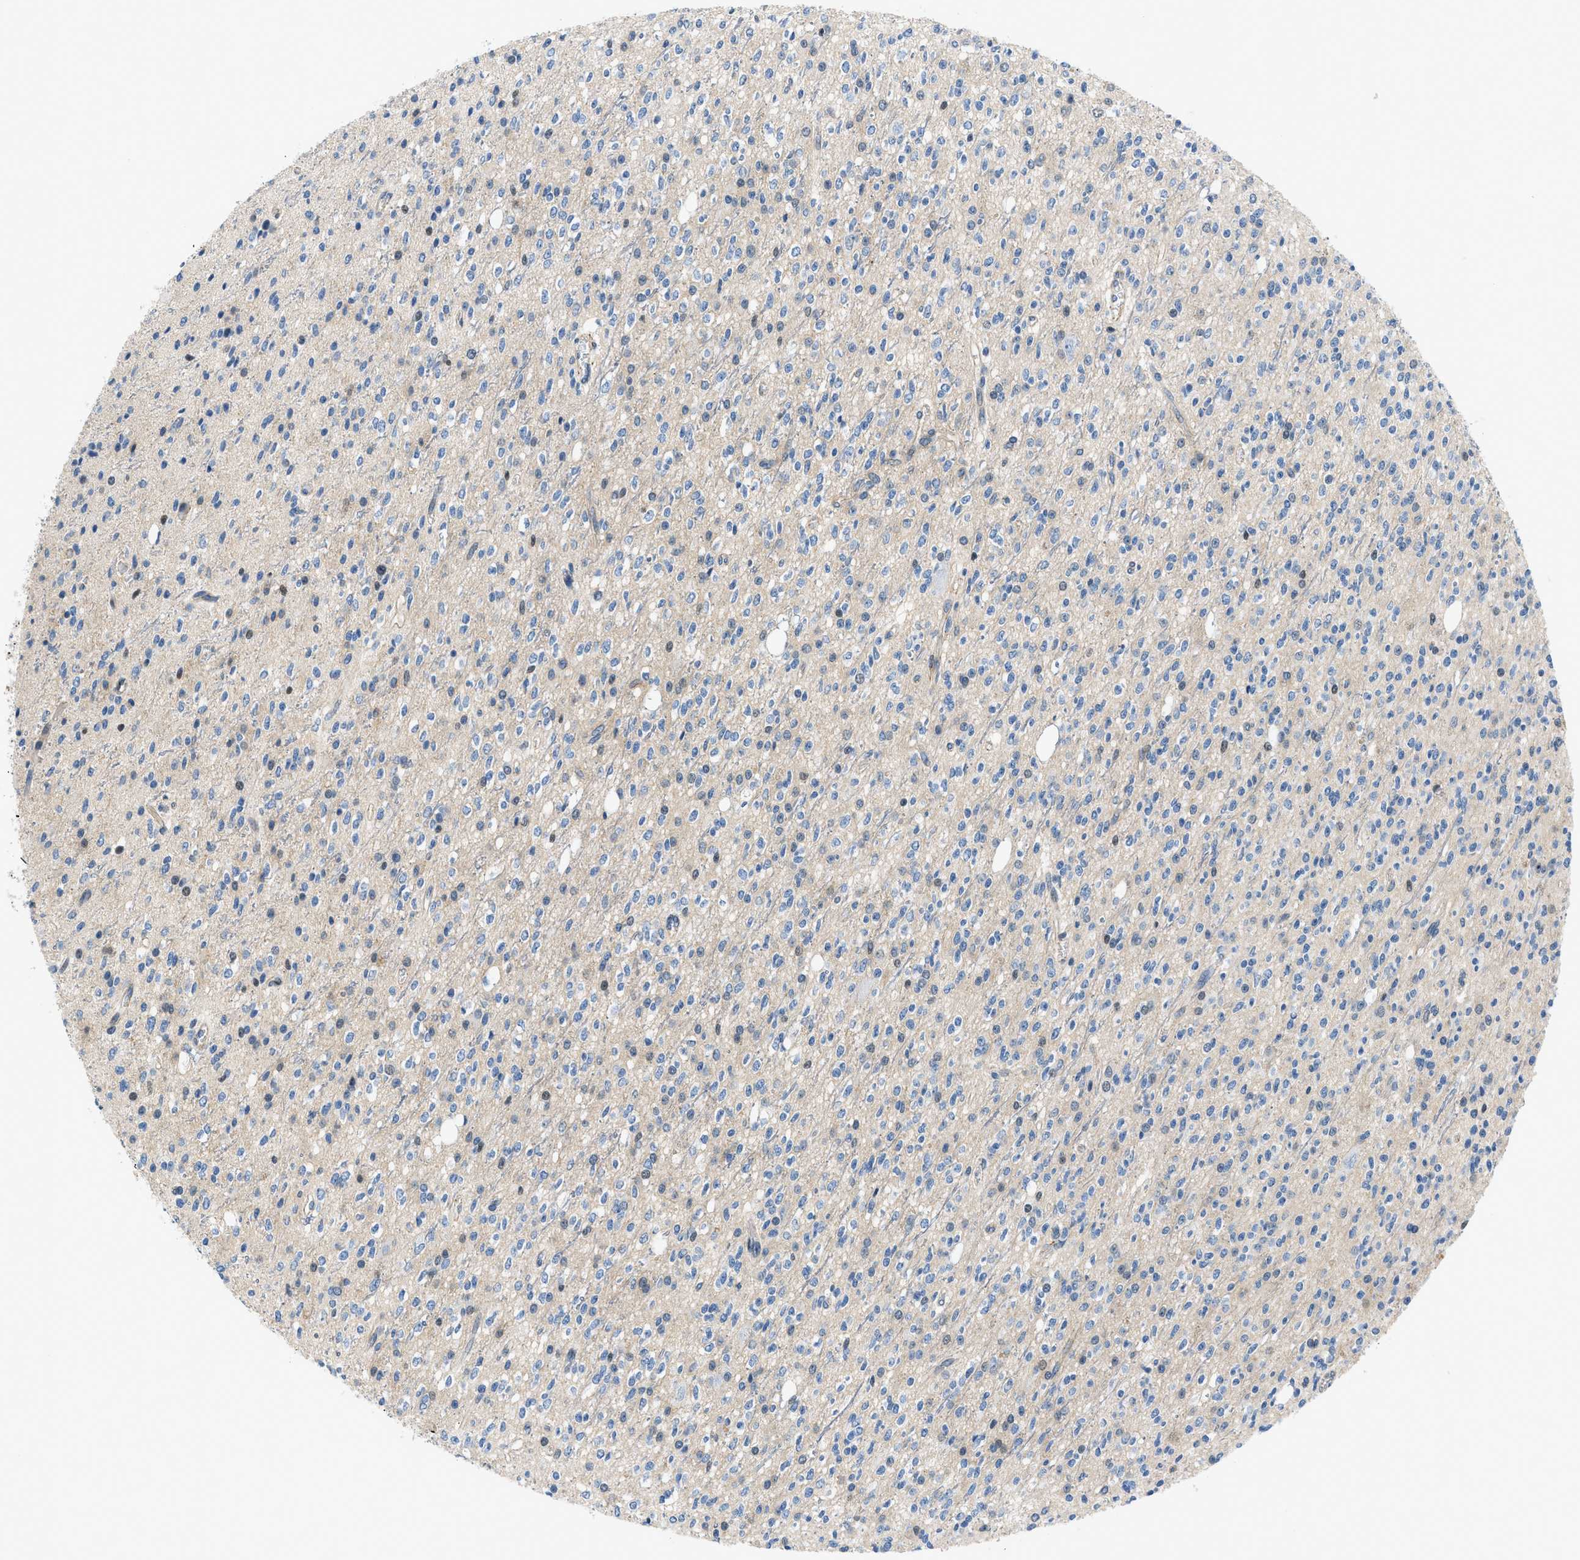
{"staining": {"intensity": "weak", "quantity": "<25%", "location": "nuclear"}, "tissue": "glioma", "cell_type": "Tumor cells", "image_type": "cancer", "snomed": [{"axis": "morphology", "description": "Glioma, malignant, High grade"}, {"axis": "topography", "description": "Brain"}], "caption": "Human glioma stained for a protein using immunohistochemistry (IHC) reveals no staining in tumor cells.", "gene": "FBN1", "patient": {"sex": "male", "age": 34}}